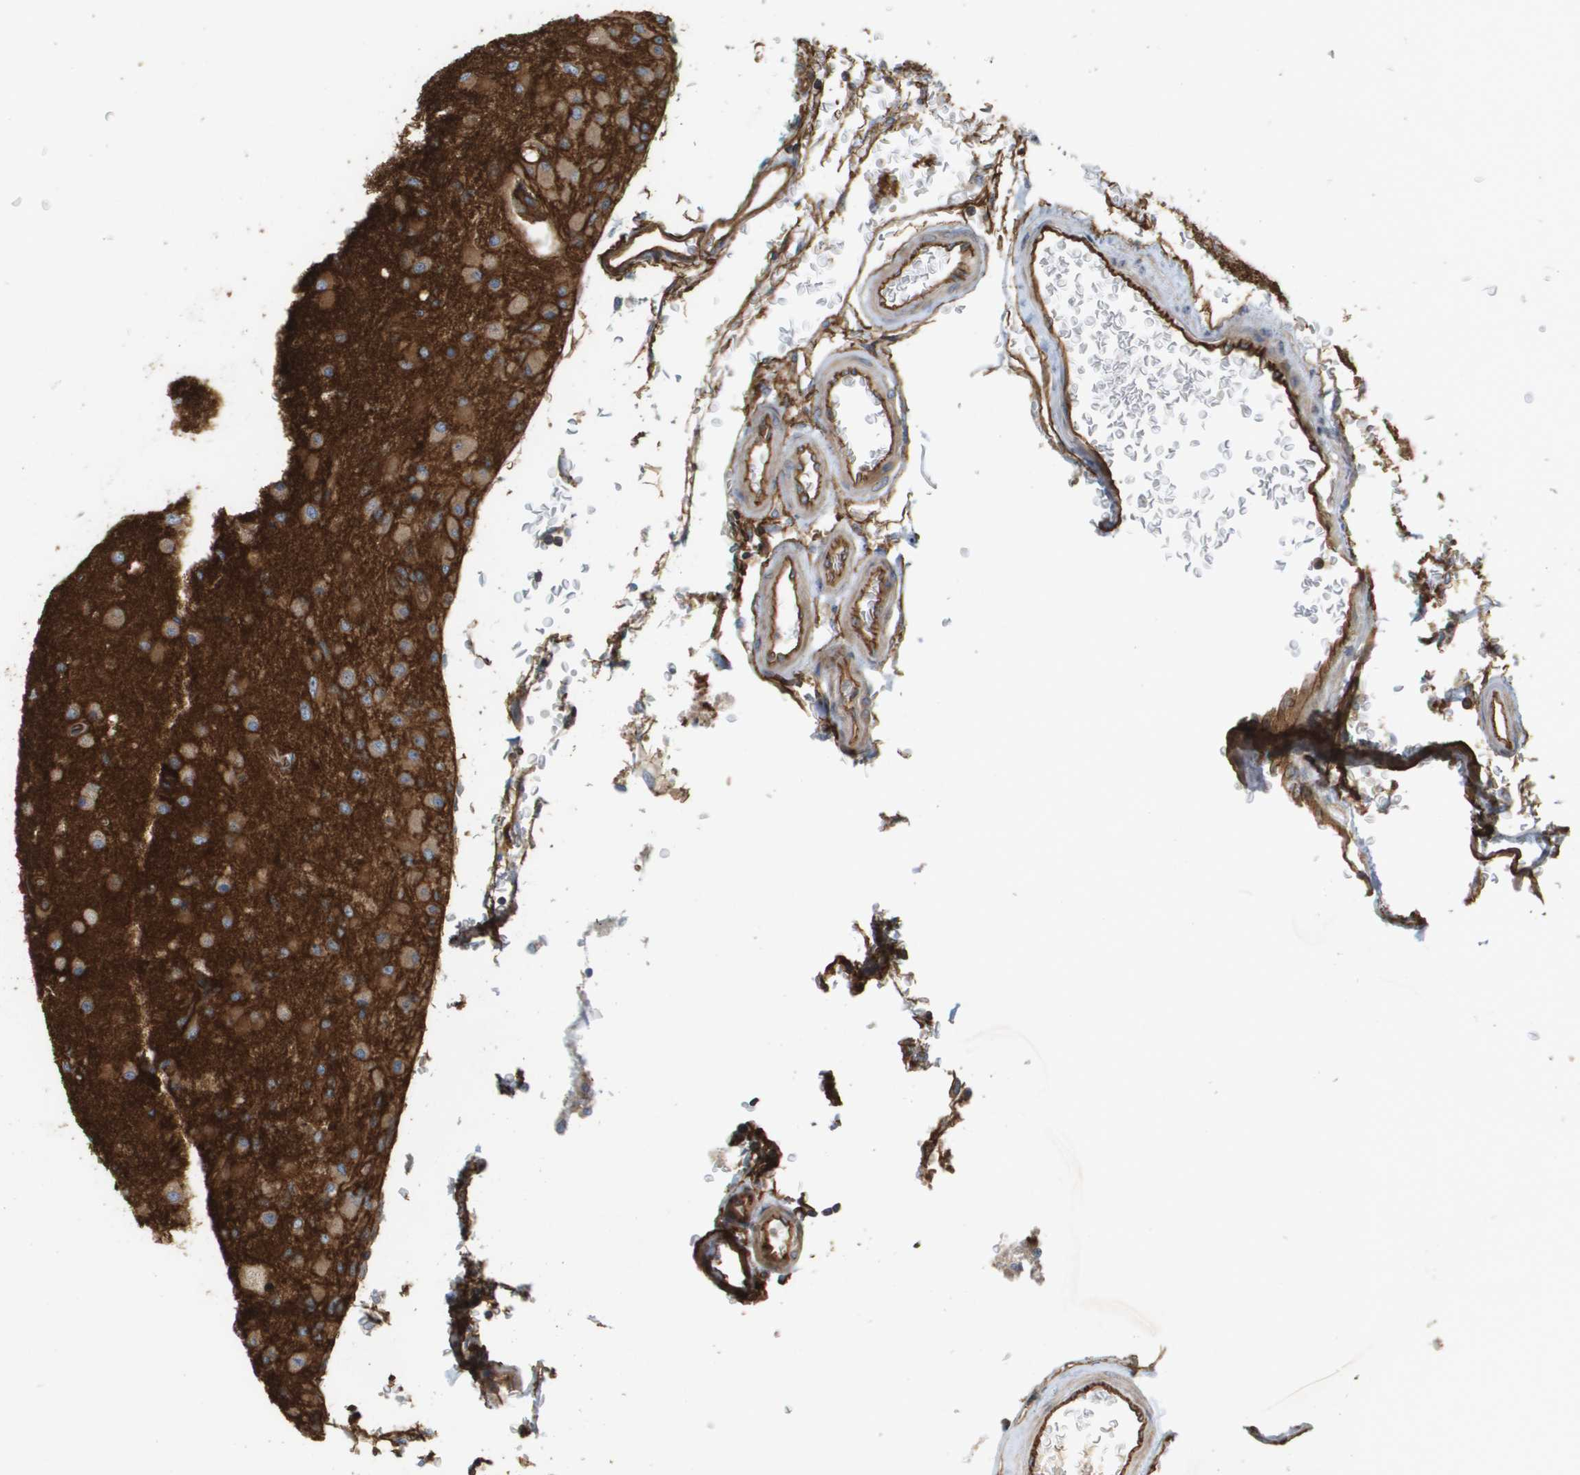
{"staining": {"intensity": "weak", "quantity": ">75%", "location": "cytoplasmic/membranous"}, "tissue": "glioma", "cell_type": "Tumor cells", "image_type": "cancer", "snomed": [{"axis": "morphology", "description": "Normal tissue, NOS"}, {"axis": "morphology", "description": "Glioma, malignant, High grade"}, {"axis": "topography", "description": "Cerebral cortex"}], "caption": "Immunohistochemical staining of human malignant glioma (high-grade) demonstrates low levels of weak cytoplasmic/membranous staining in approximately >75% of tumor cells.", "gene": "SGMS2", "patient": {"sex": "male", "age": 77}}